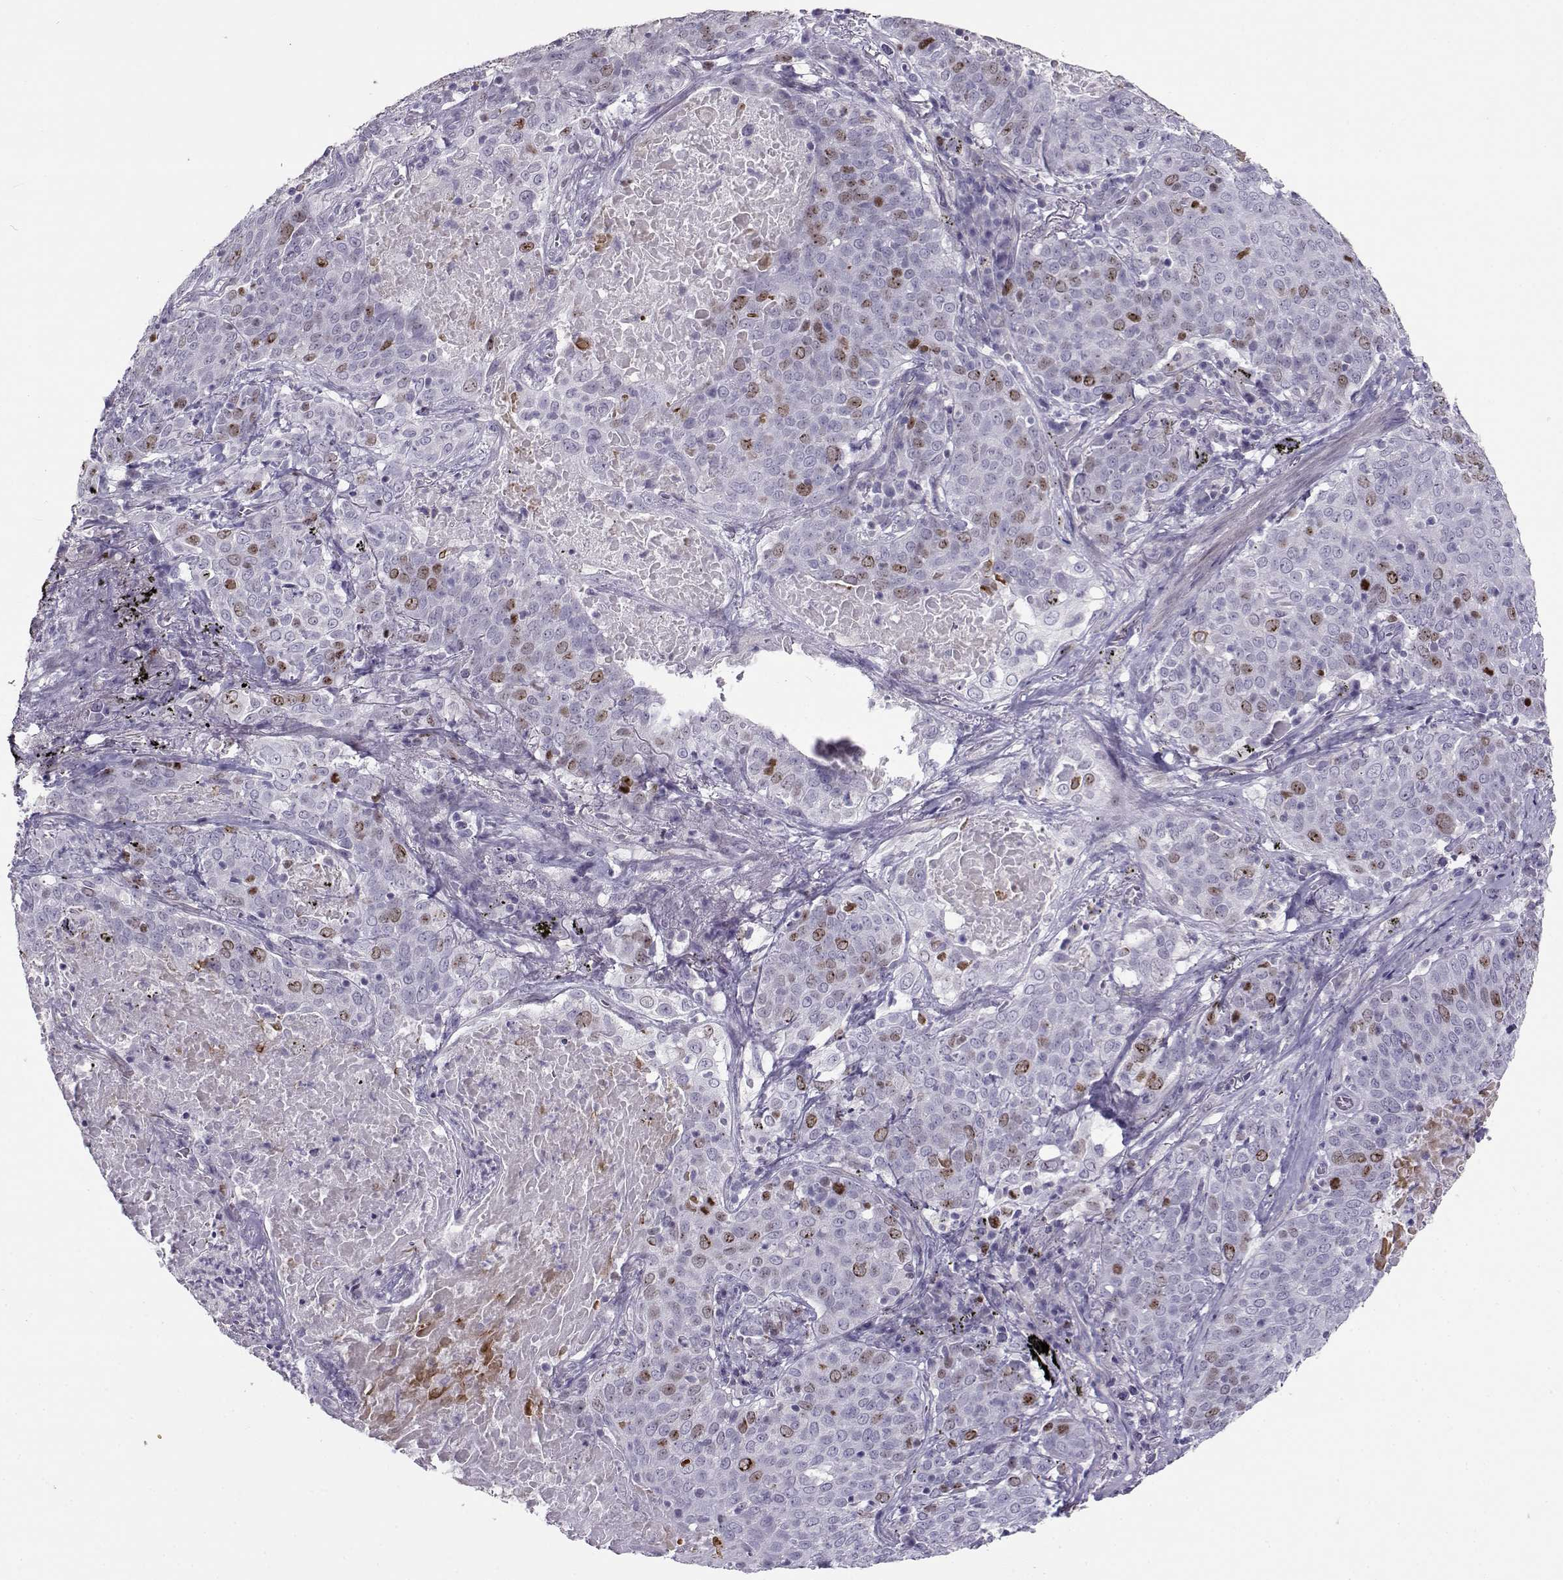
{"staining": {"intensity": "moderate", "quantity": "<25%", "location": "nuclear"}, "tissue": "lung cancer", "cell_type": "Tumor cells", "image_type": "cancer", "snomed": [{"axis": "morphology", "description": "Squamous cell carcinoma, NOS"}, {"axis": "topography", "description": "Lung"}], "caption": "IHC (DAB) staining of human lung squamous cell carcinoma reveals moderate nuclear protein expression in about <25% of tumor cells.", "gene": "NPW", "patient": {"sex": "male", "age": 82}}